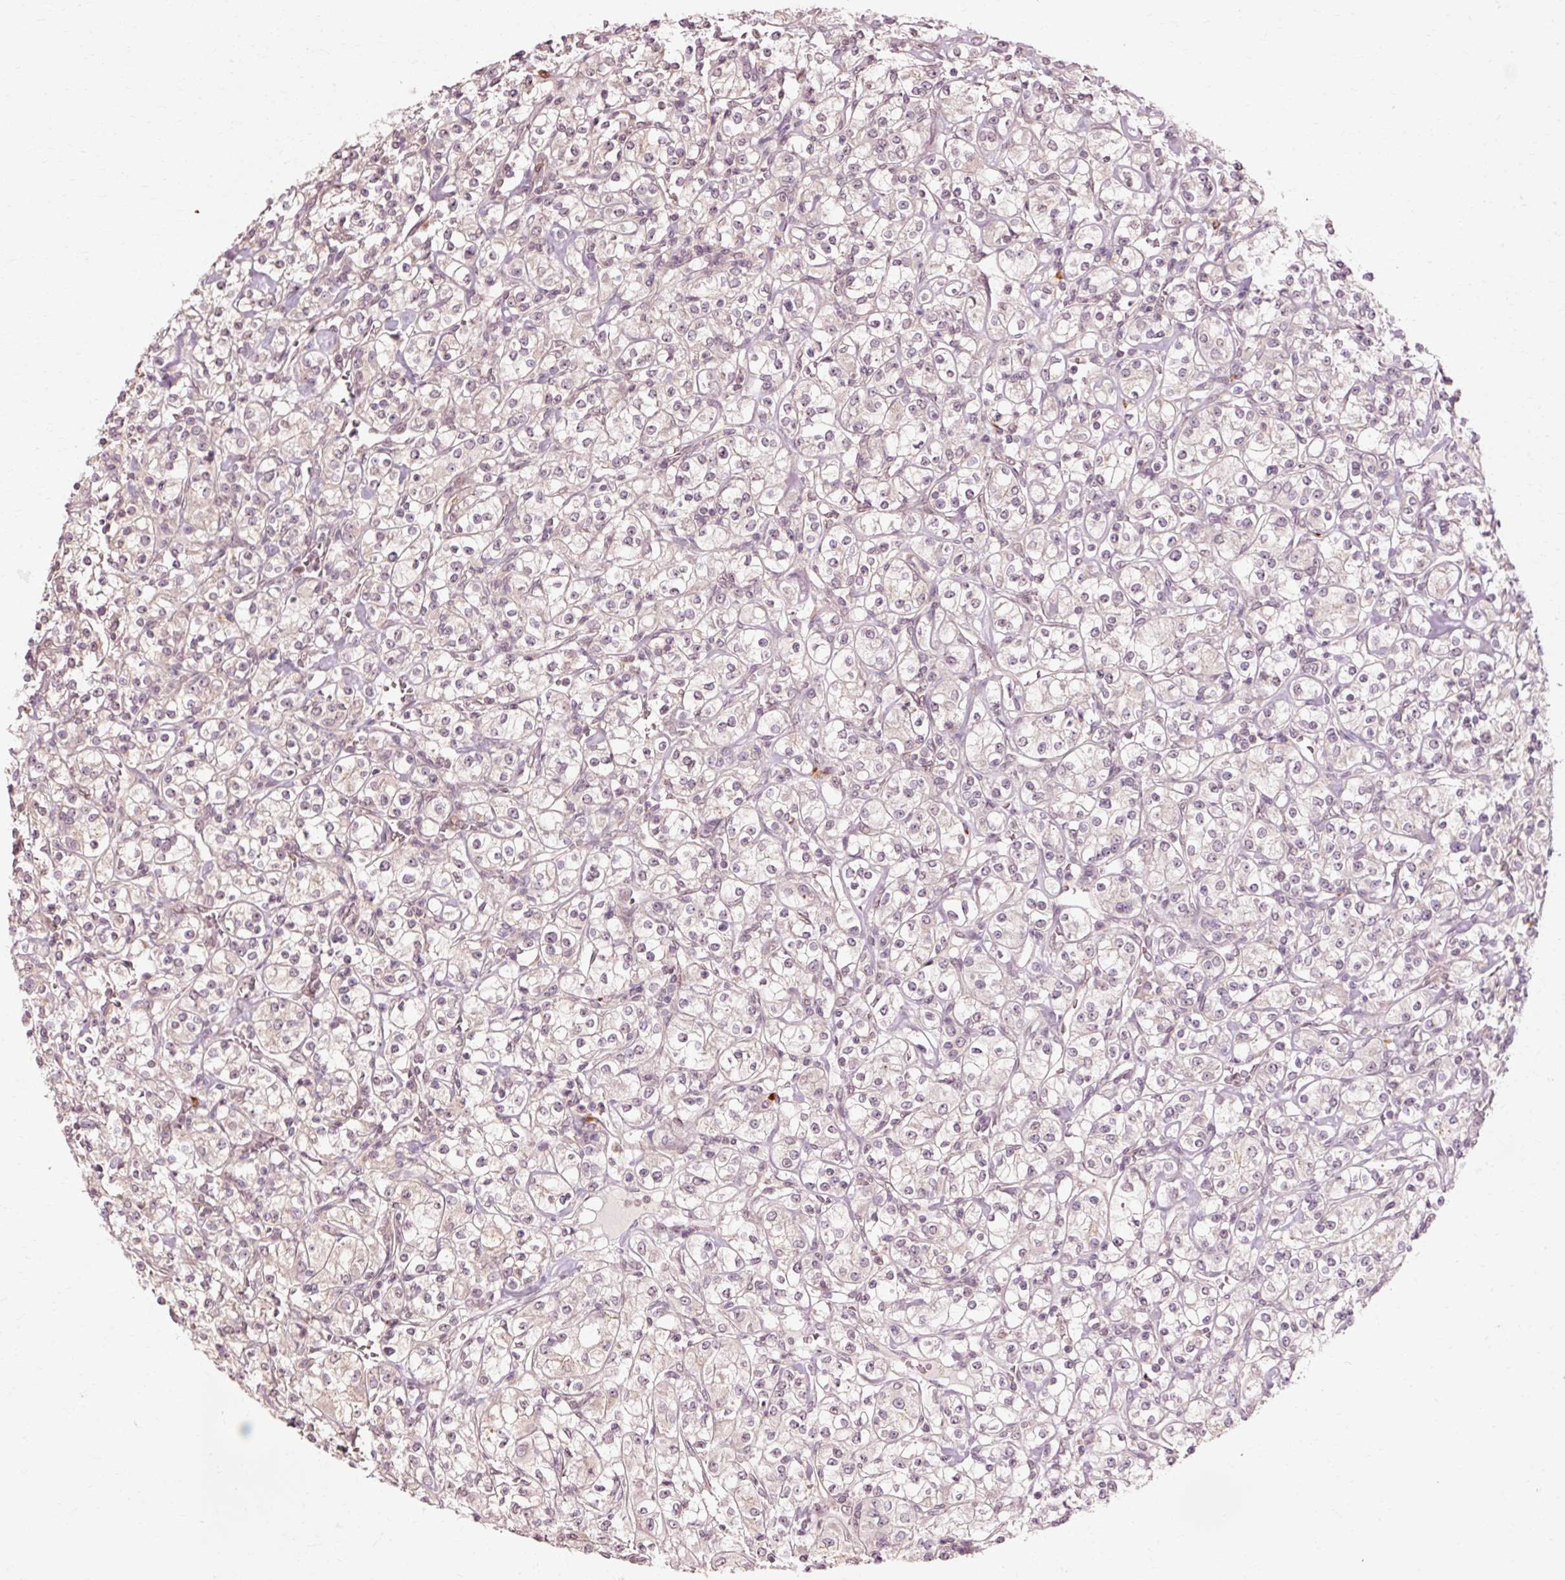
{"staining": {"intensity": "weak", "quantity": "<25%", "location": "cytoplasmic/membranous"}, "tissue": "renal cancer", "cell_type": "Tumor cells", "image_type": "cancer", "snomed": [{"axis": "morphology", "description": "Adenocarcinoma, NOS"}, {"axis": "topography", "description": "Kidney"}], "caption": "Renal cancer (adenocarcinoma) was stained to show a protein in brown. There is no significant staining in tumor cells.", "gene": "RGPD5", "patient": {"sex": "male", "age": 77}}